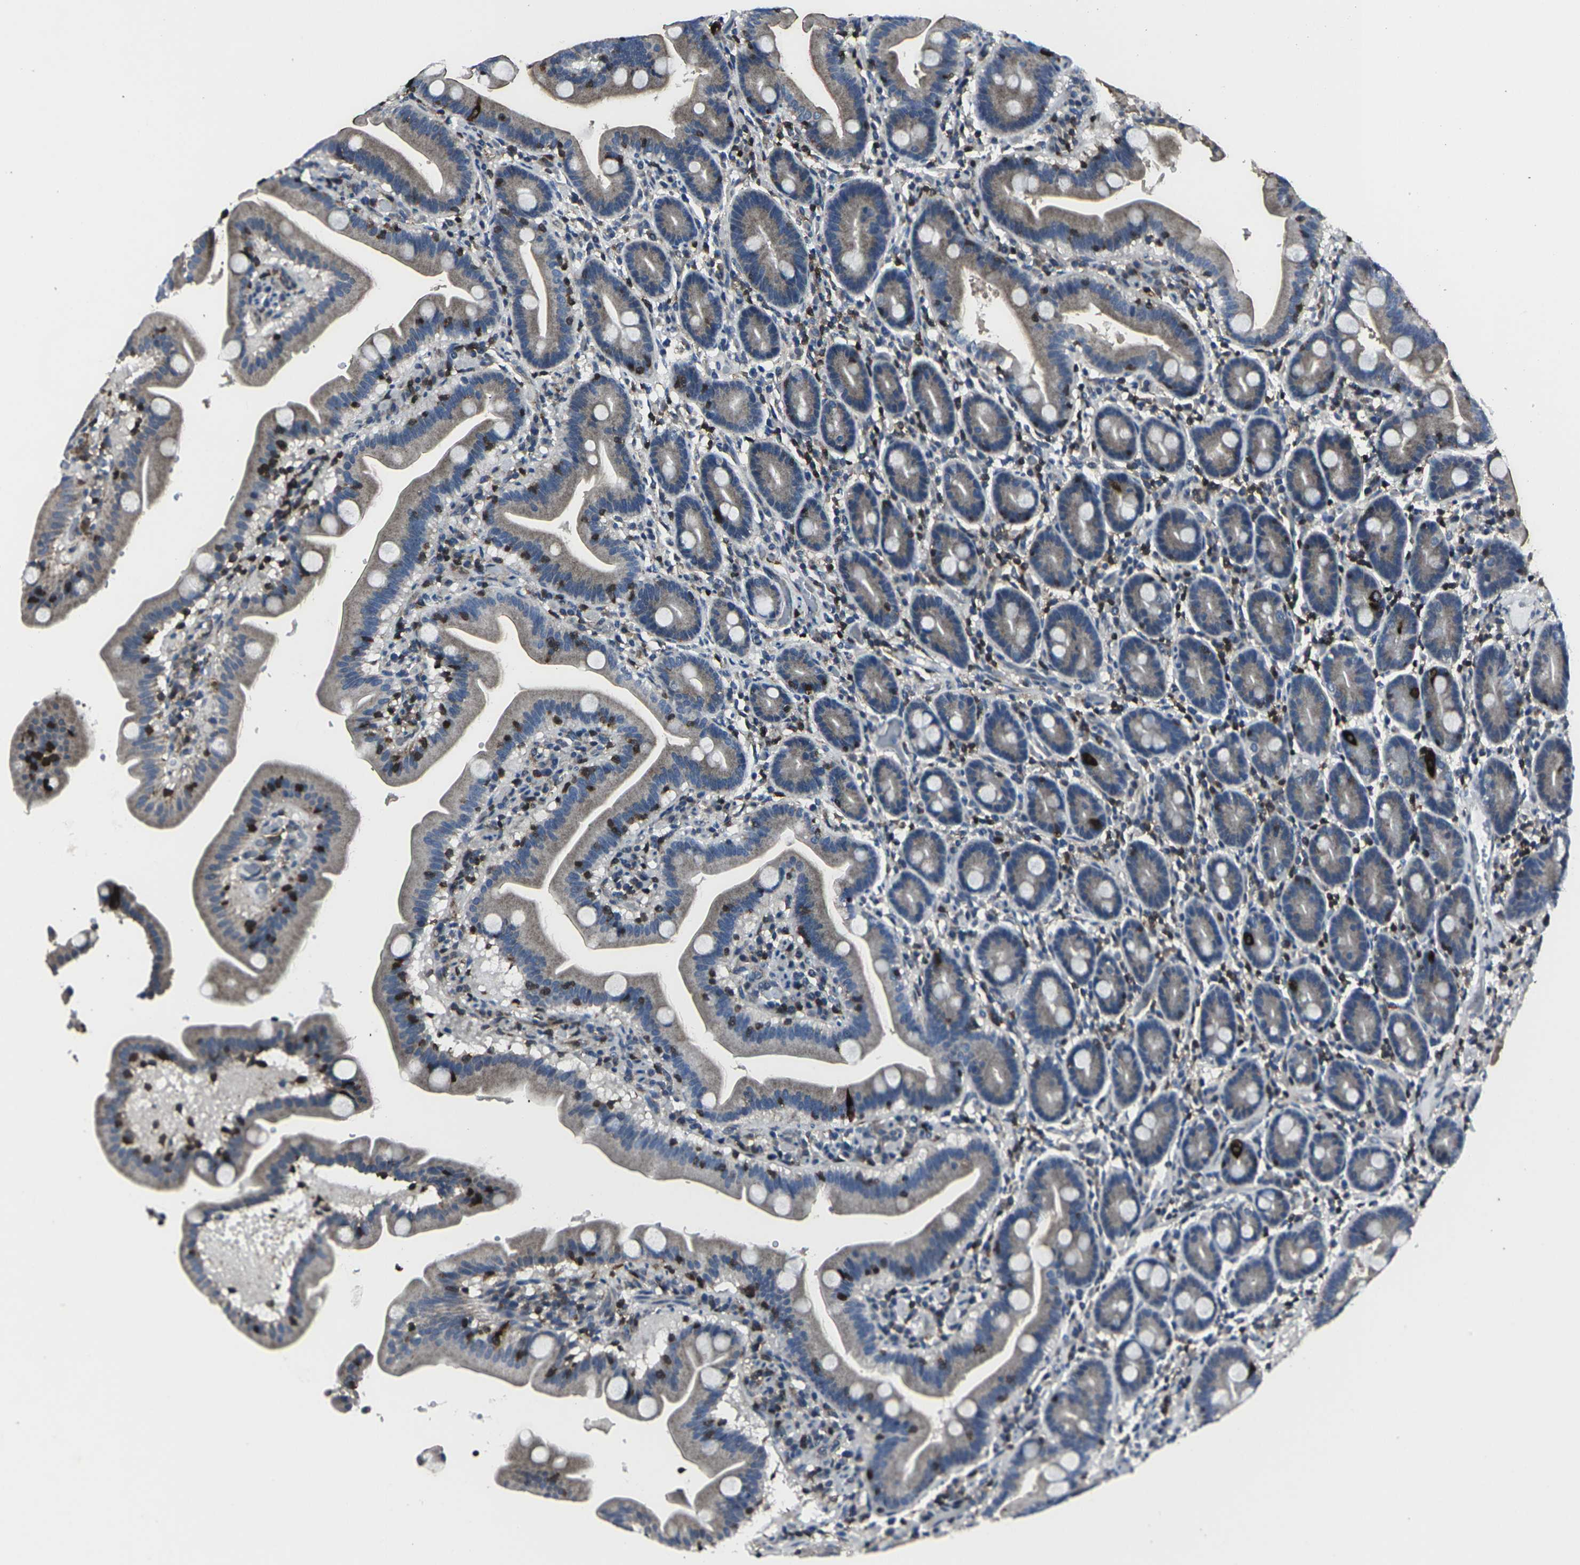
{"staining": {"intensity": "negative", "quantity": "none", "location": "none"}, "tissue": "duodenum", "cell_type": "Glandular cells", "image_type": "normal", "snomed": [{"axis": "morphology", "description": "Normal tissue, NOS"}, {"axis": "topography", "description": "Duodenum"}], "caption": "Human duodenum stained for a protein using IHC reveals no expression in glandular cells.", "gene": "STAT4", "patient": {"sex": "male", "age": 54}}